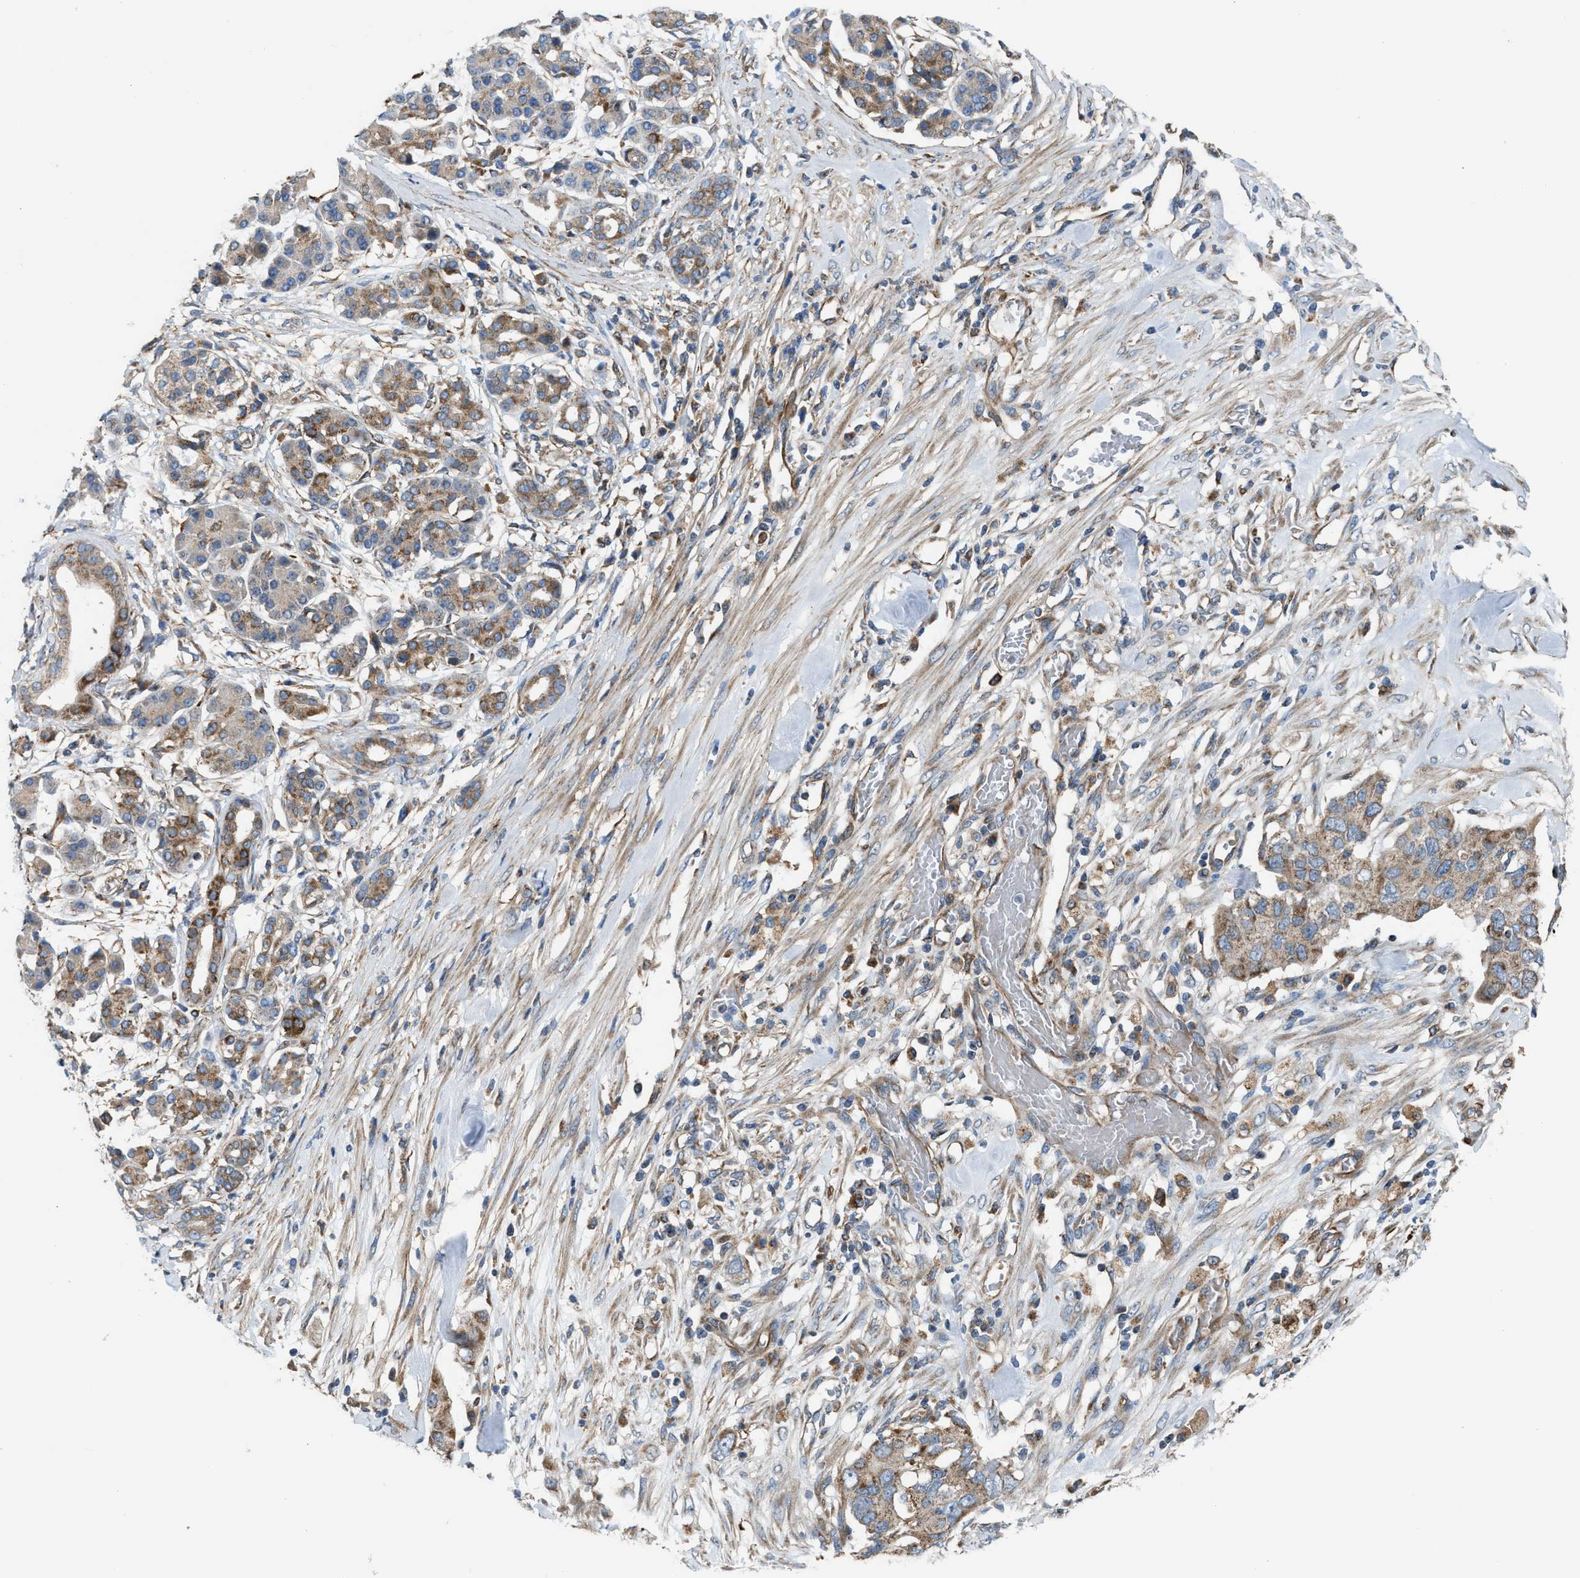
{"staining": {"intensity": "moderate", "quantity": ">75%", "location": "cytoplasmic/membranous"}, "tissue": "pancreatic cancer", "cell_type": "Tumor cells", "image_type": "cancer", "snomed": [{"axis": "morphology", "description": "Adenocarcinoma, NOS"}, {"axis": "topography", "description": "Pancreas"}], "caption": "Tumor cells show medium levels of moderate cytoplasmic/membranous positivity in about >75% of cells in human adenocarcinoma (pancreatic).", "gene": "SLC10A3", "patient": {"sex": "female", "age": 56}}